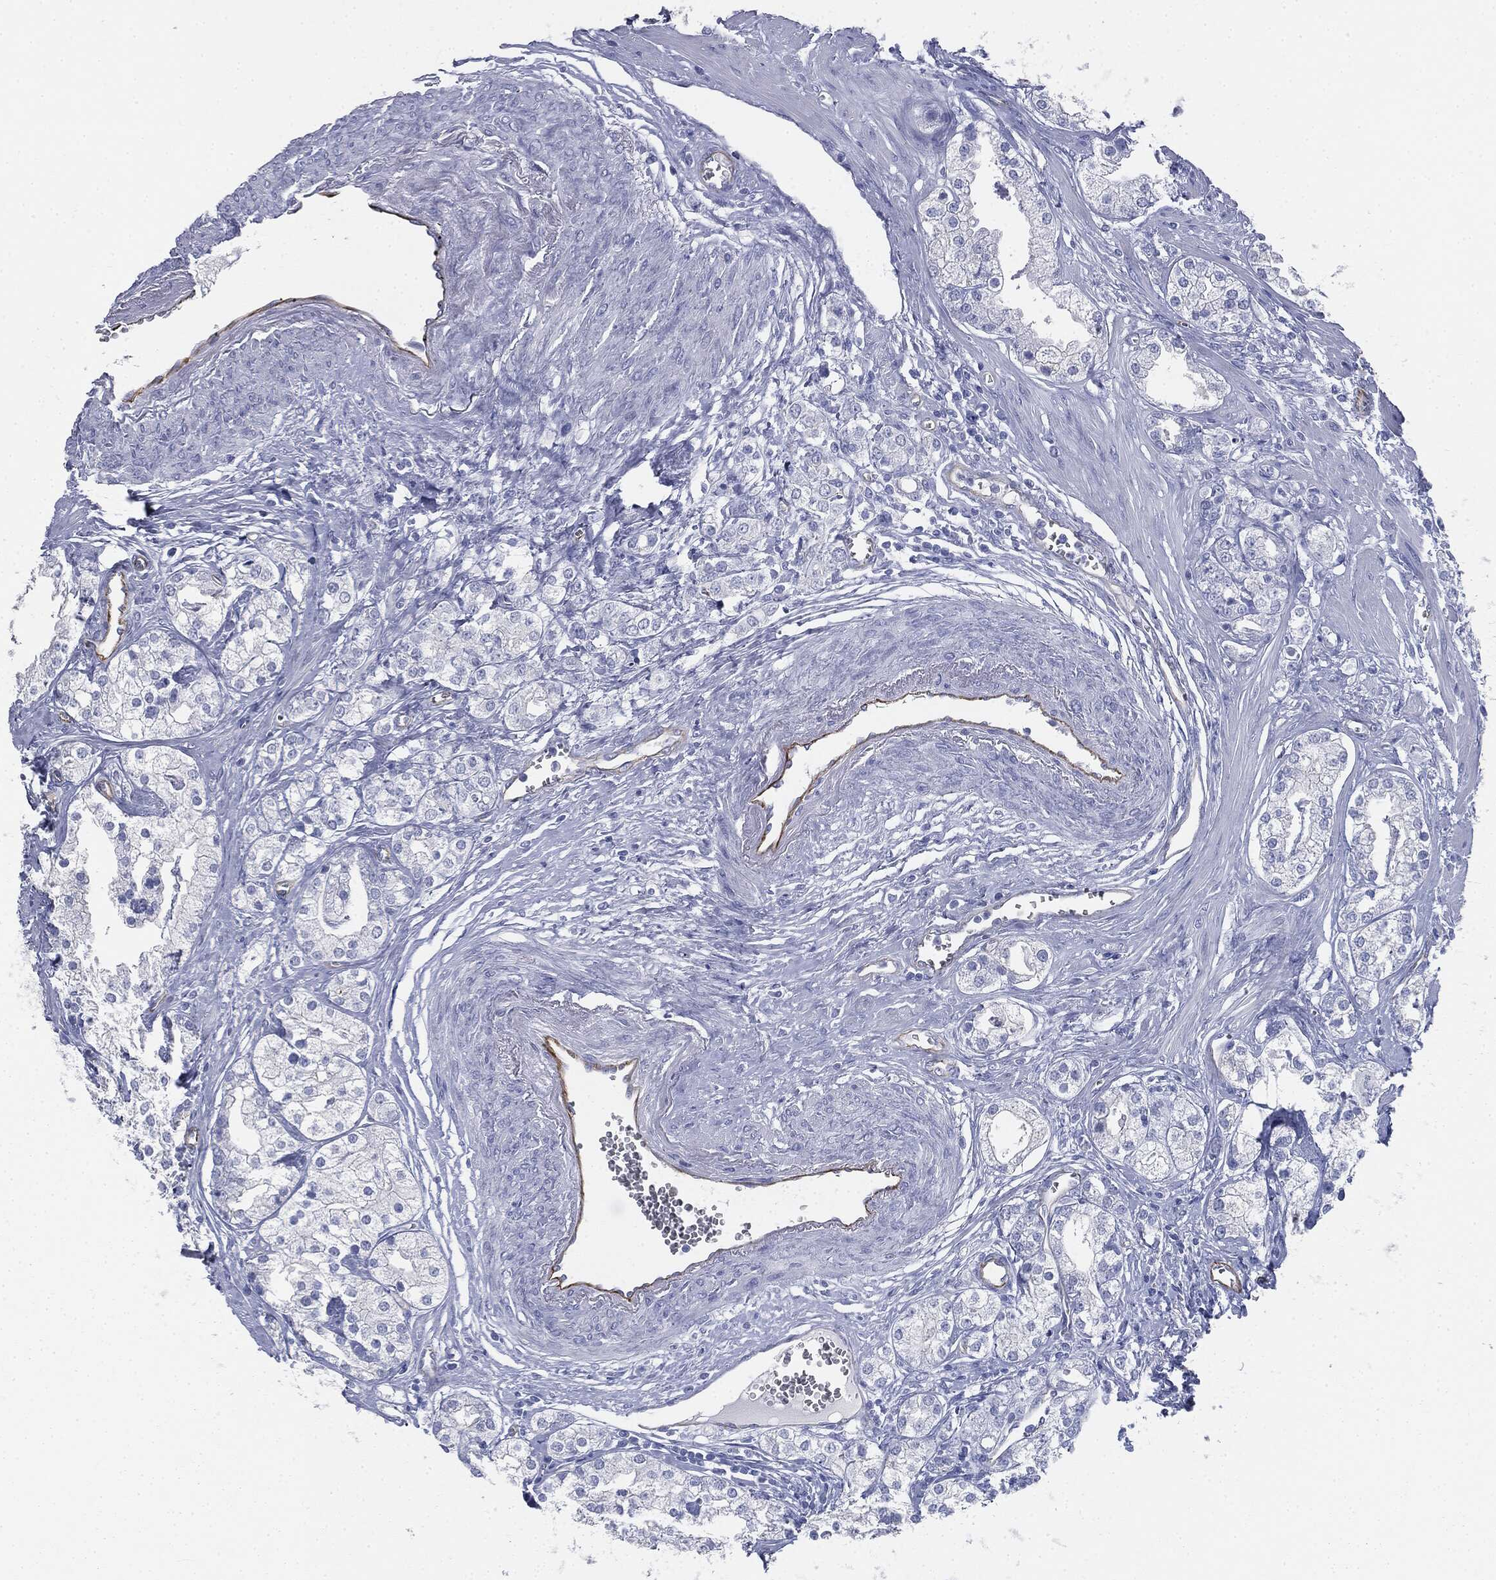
{"staining": {"intensity": "negative", "quantity": "none", "location": "none"}, "tissue": "prostate cancer", "cell_type": "Tumor cells", "image_type": "cancer", "snomed": [{"axis": "morphology", "description": "Adenocarcinoma, NOS"}, {"axis": "topography", "description": "Prostate and seminal vesicle, NOS"}, {"axis": "topography", "description": "Prostate"}], "caption": "Immunohistochemistry of prostate adenocarcinoma reveals no expression in tumor cells.", "gene": "MUC5AC", "patient": {"sex": "male", "age": 62}}